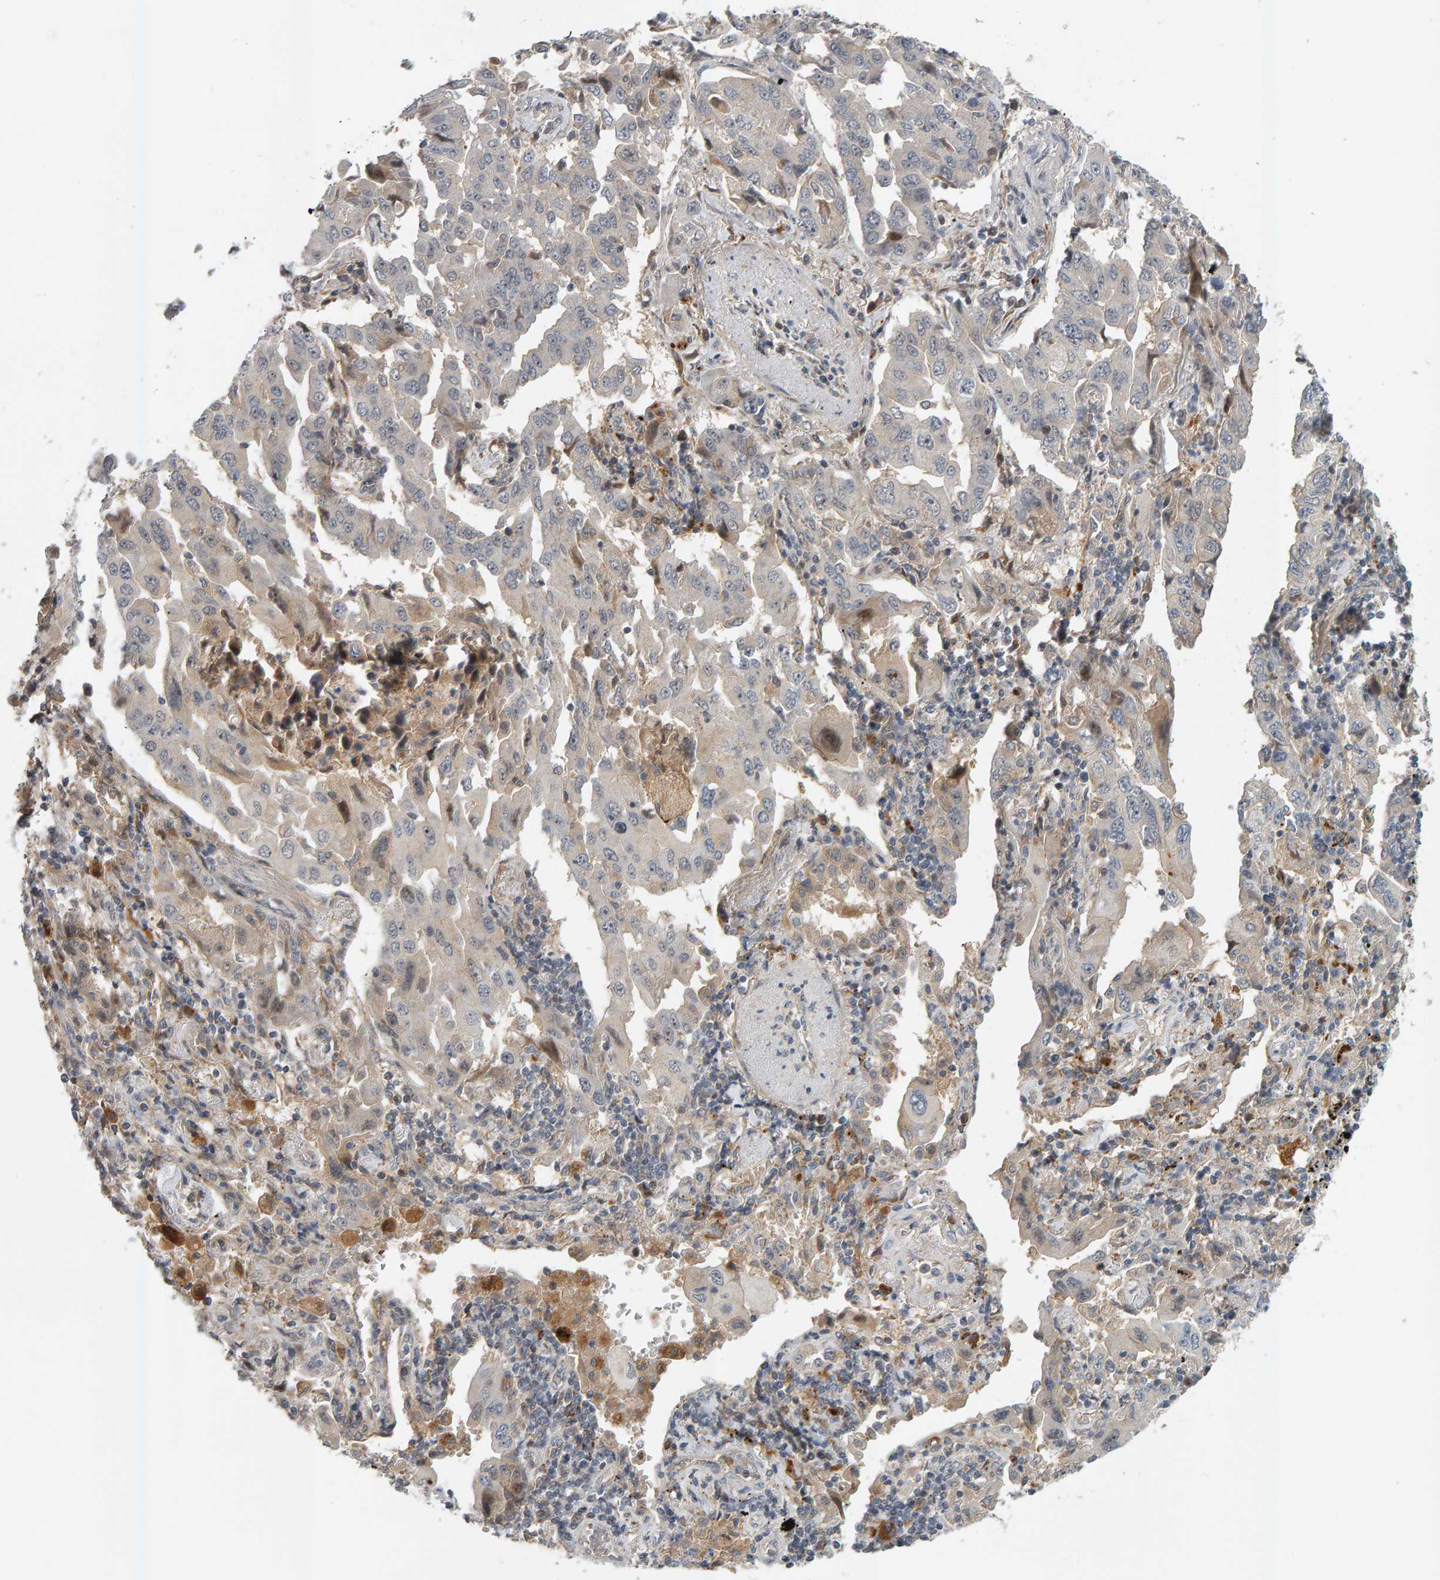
{"staining": {"intensity": "negative", "quantity": "none", "location": "none"}, "tissue": "lung cancer", "cell_type": "Tumor cells", "image_type": "cancer", "snomed": [{"axis": "morphology", "description": "Adenocarcinoma, NOS"}, {"axis": "topography", "description": "Lung"}], "caption": "High power microscopy image of an immunohistochemistry (IHC) histopathology image of lung cancer (adenocarcinoma), revealing no significant expression in tumor cells. The staining was performed using DAB (3,3'-diaminobenzidine) to visualize the protein expression in brown, while the nuclei were stained in blue with hematoxylin (Magnification: 20x).", "gene": "ZNF160", "patient": {"sex": "female", "age": 65}}